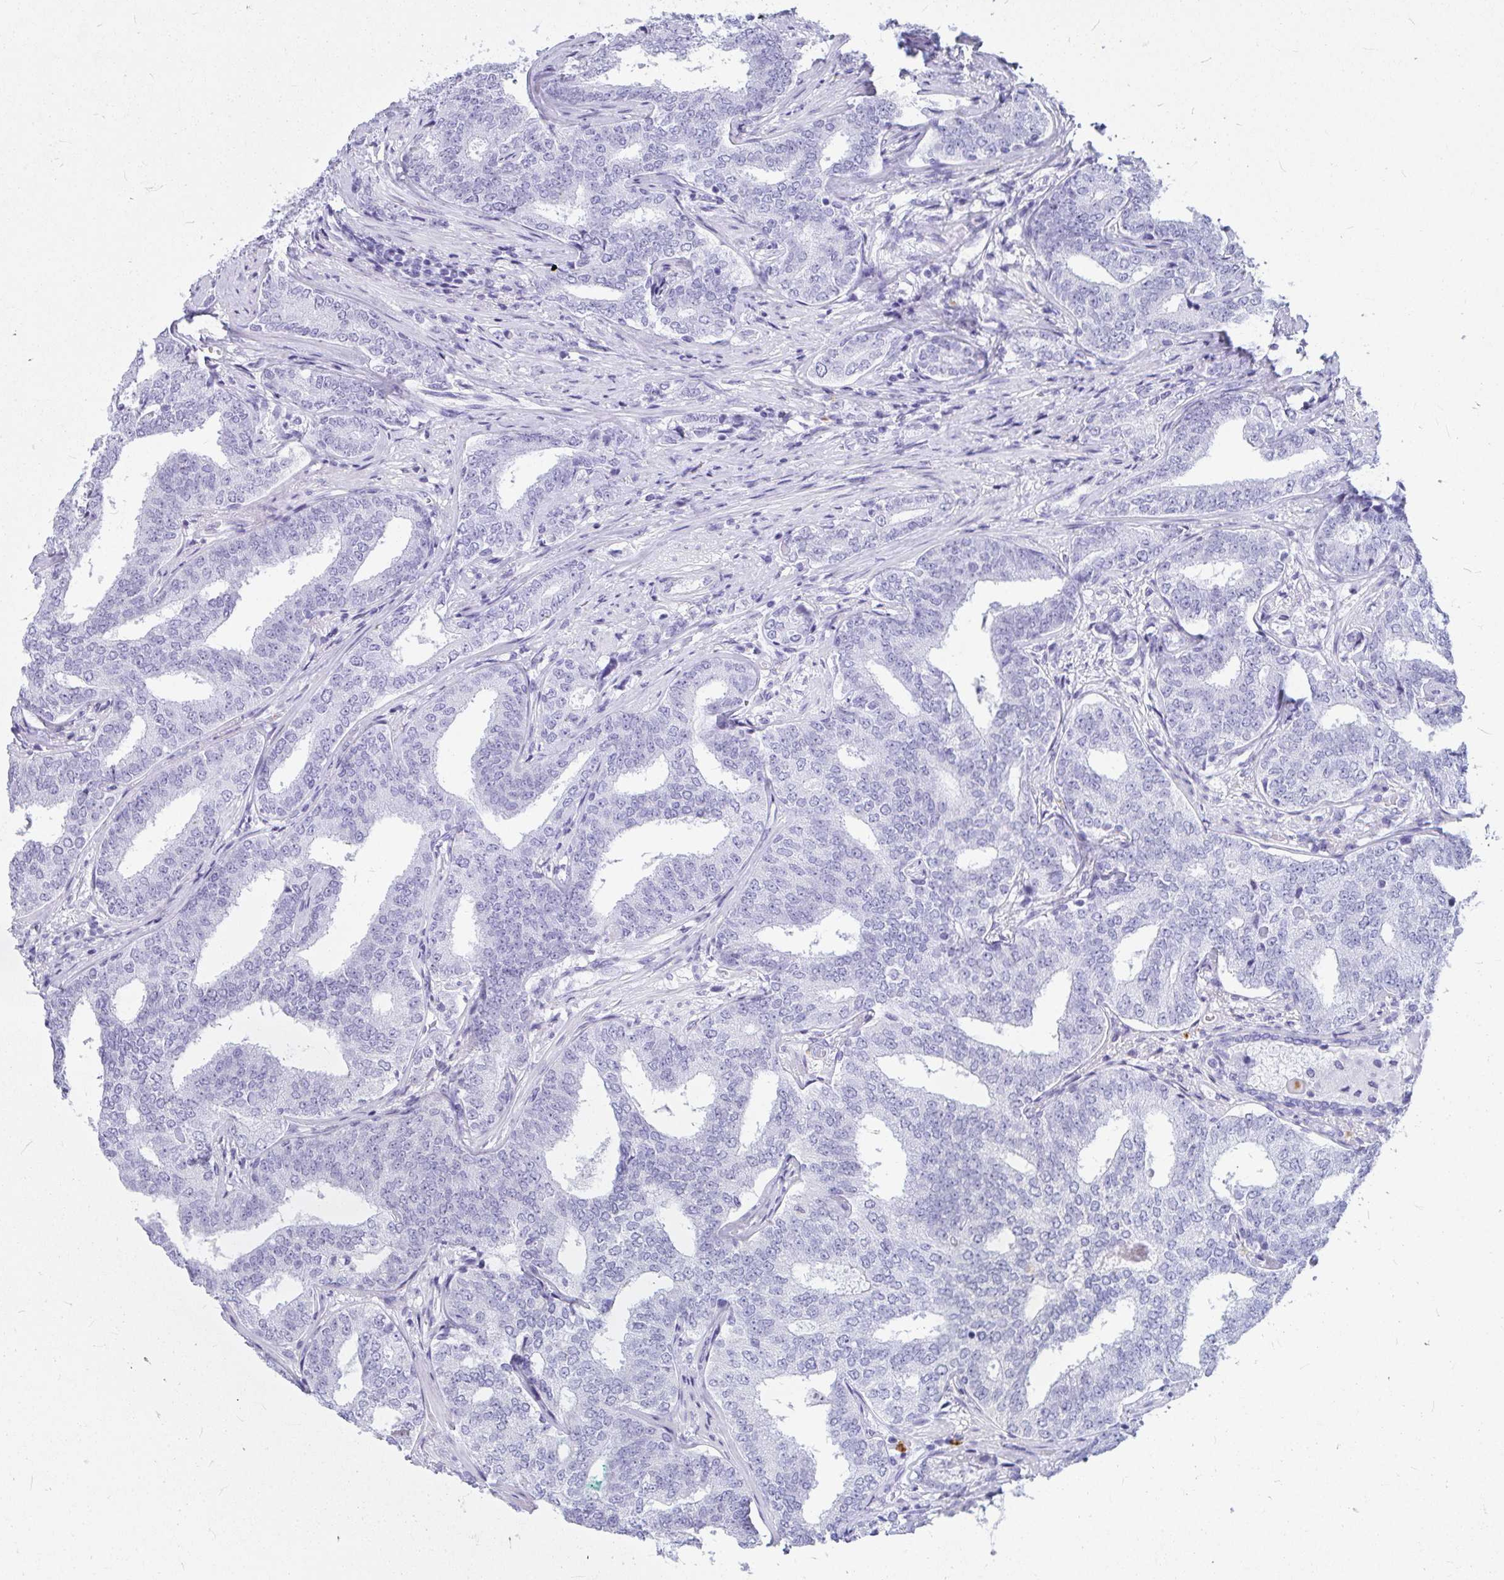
{"staining": {"intensity": "negative", "quantity": "none", "location": "none"}, "tissue": "prostate cancer", "cell_type": "Tumor cells", "image_type": "cancer", "snomed": [{"axis": "morphology", "description": "Adenocarcinoma, High grade"}, {"axis": "topography", "description": "Prostate"}], "caption": "Prostate cancer (high-grade adenocarcinoma) was stained to show a protein in brown. There is no significant positivity in tumor cells.", "gene": "OR5J2", "patient": {"sex": "male", "age": 72}}